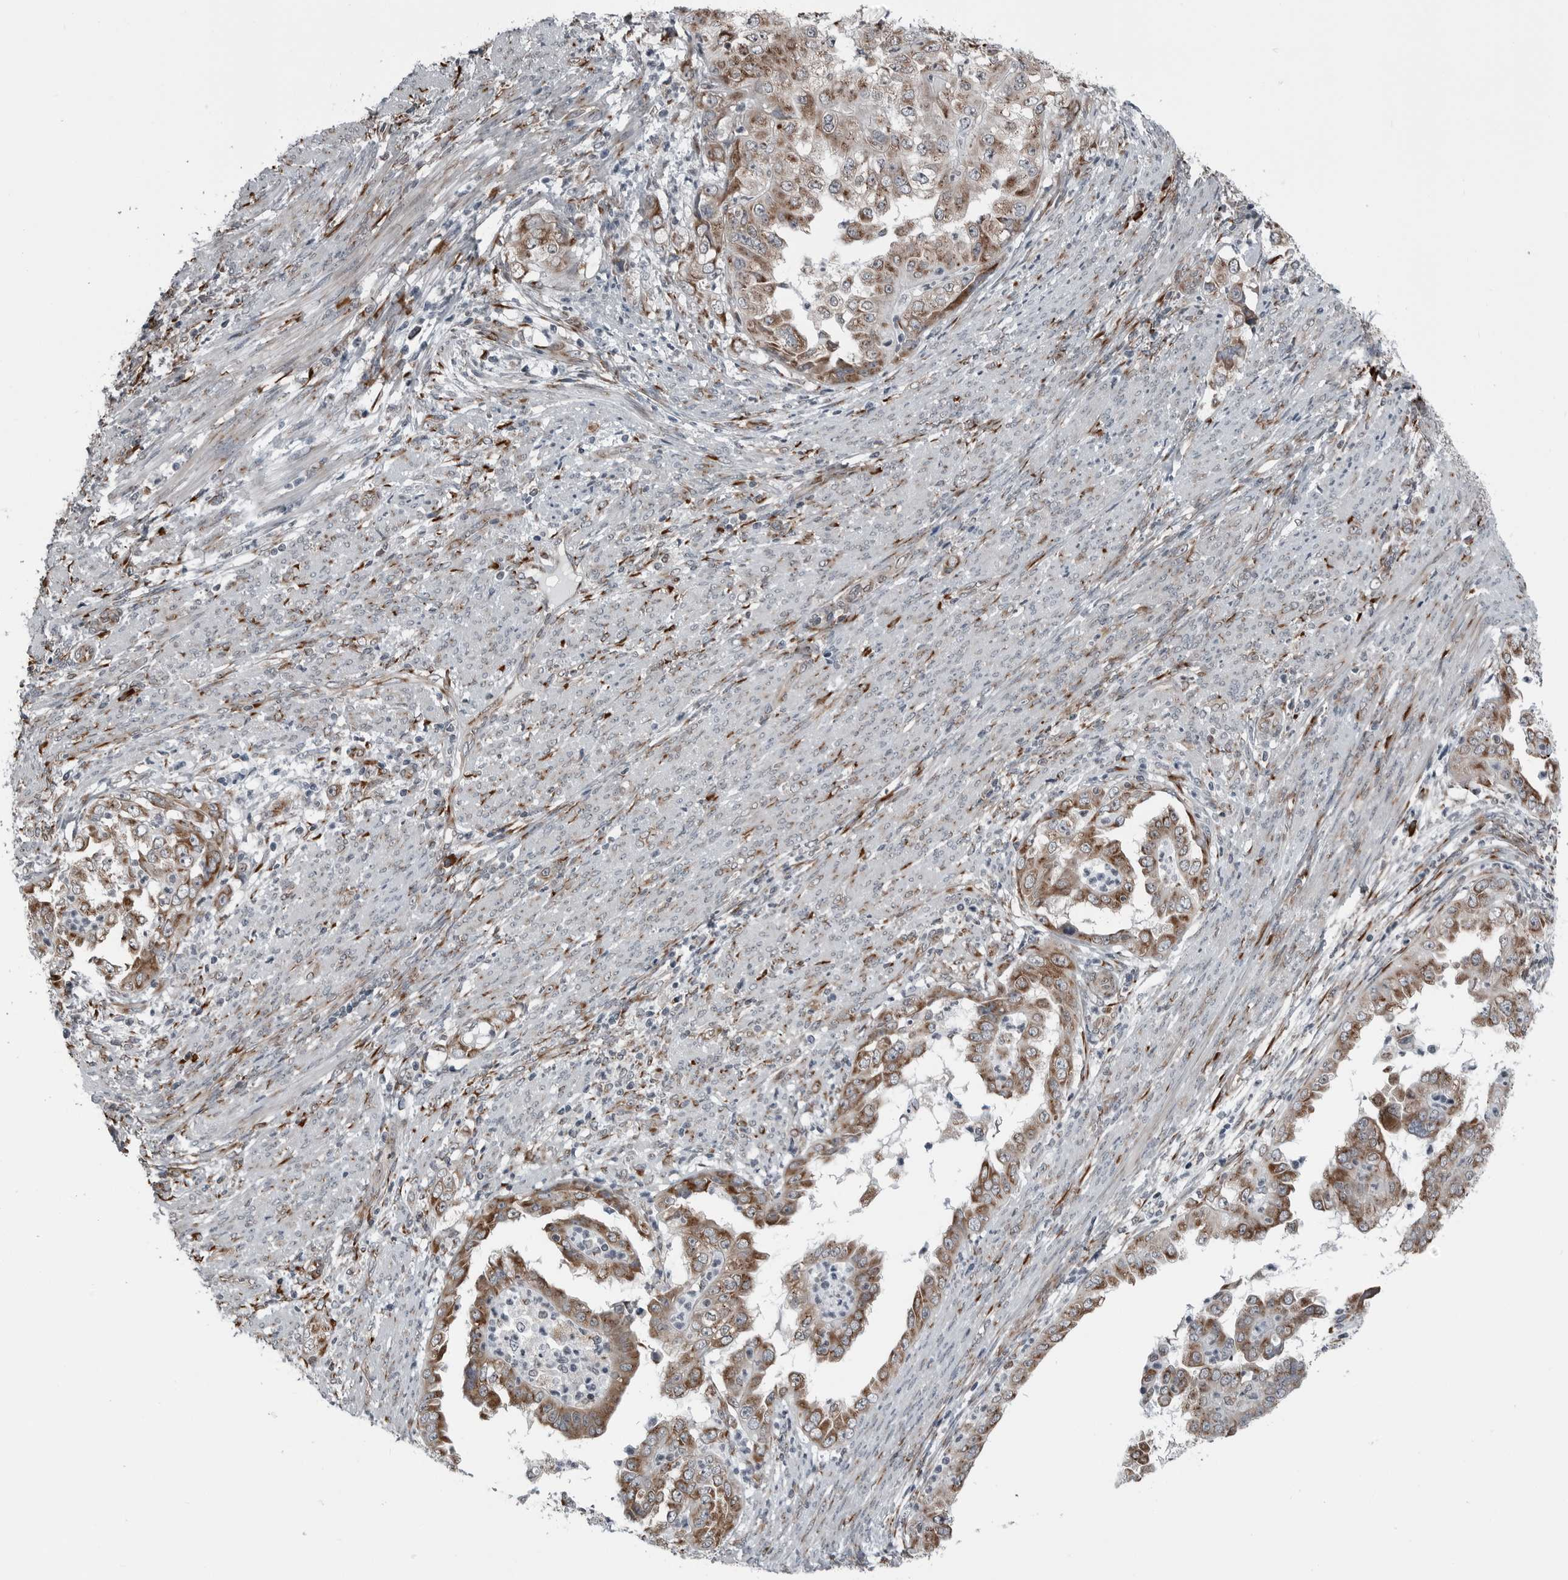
{"staining": {"intensity": "moderate", "quantity": ">75%", "location": "cytoplasmic/membranous"}, "tissue": "endometrial cancer", "cell_type": "Tumor cells", "image_type": "cancer", "snomed": [{"axis": "morphology", "description": "Adenocarcinoma, NOS"}, {"axis": "topography", "description": "Endometrium"}], "caption": "Human endometrial adenocarcinoma stained for a protein (brown) shows moderate cytoplasmic/membranous positive expression in approximately >75% of tumor cells.", "gene": "CEP85", "patient": {"sex": "female", "age": 85}}